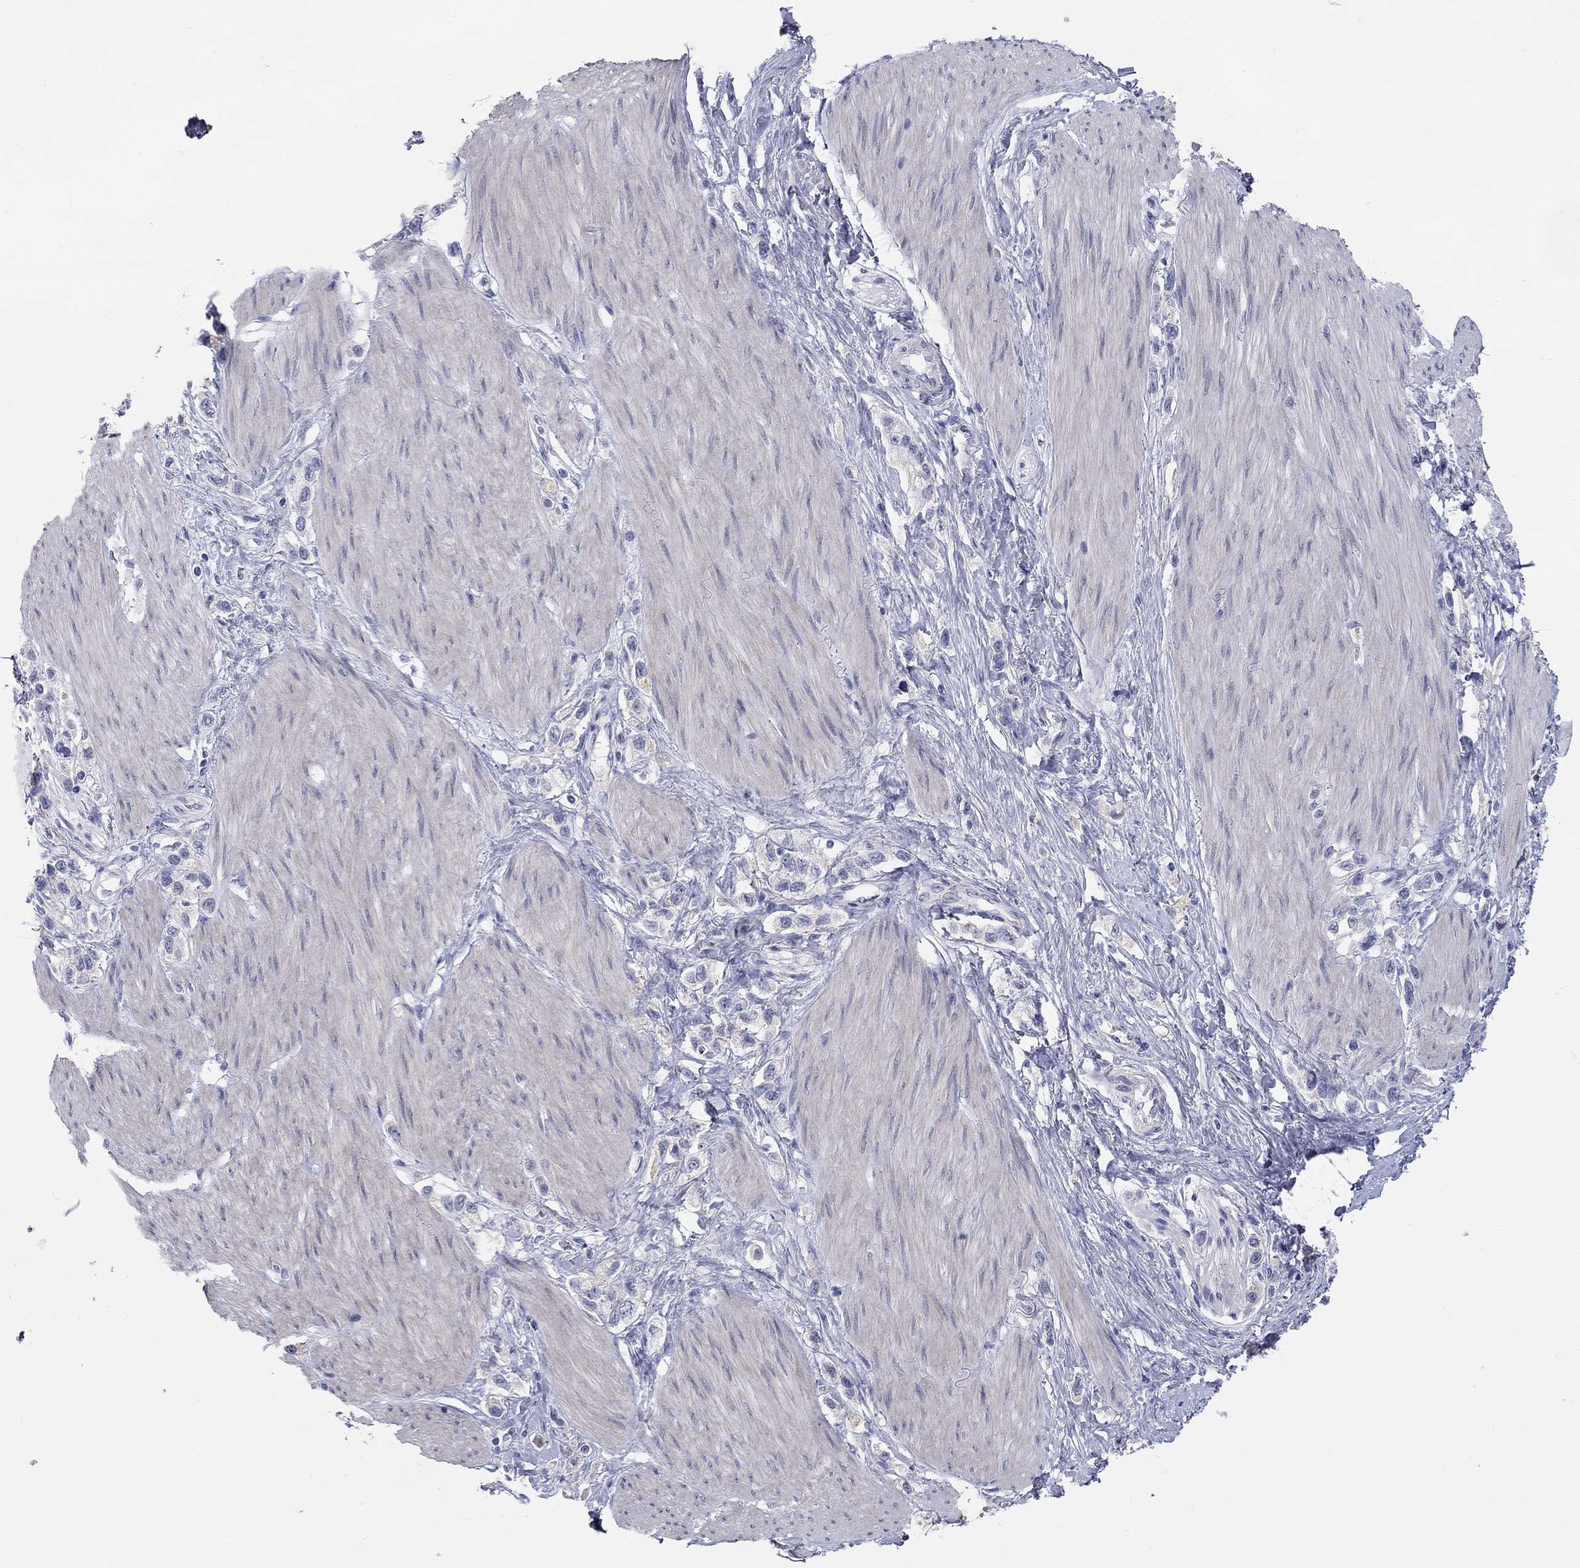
{"staining": {"intensity": "negative", "quantity": "none", "location": "none"}, "tissue": "stomach cancer", "cell_type": "Tumor cells", "image_type": "cancer", "snomed": [{"axis": "morphology", "description": "Normal tissue, NOS"}, {"axis": "morphology", "description": "Adenocarcinoma, NOS"}, {"axis": "morphology", "description": "Adenocarcinoma, High grade"}, {"axis": "topography", "description": "Stomach, upper"}, {"axis": "topography", "description": "Stomach"}], "caption": "A micrograph of human stomach cancer (adenocarcinoma) is negative for staining in tumor cells.", "gene": "WASF3", "patient": {"sex": "female", "age": 65}}